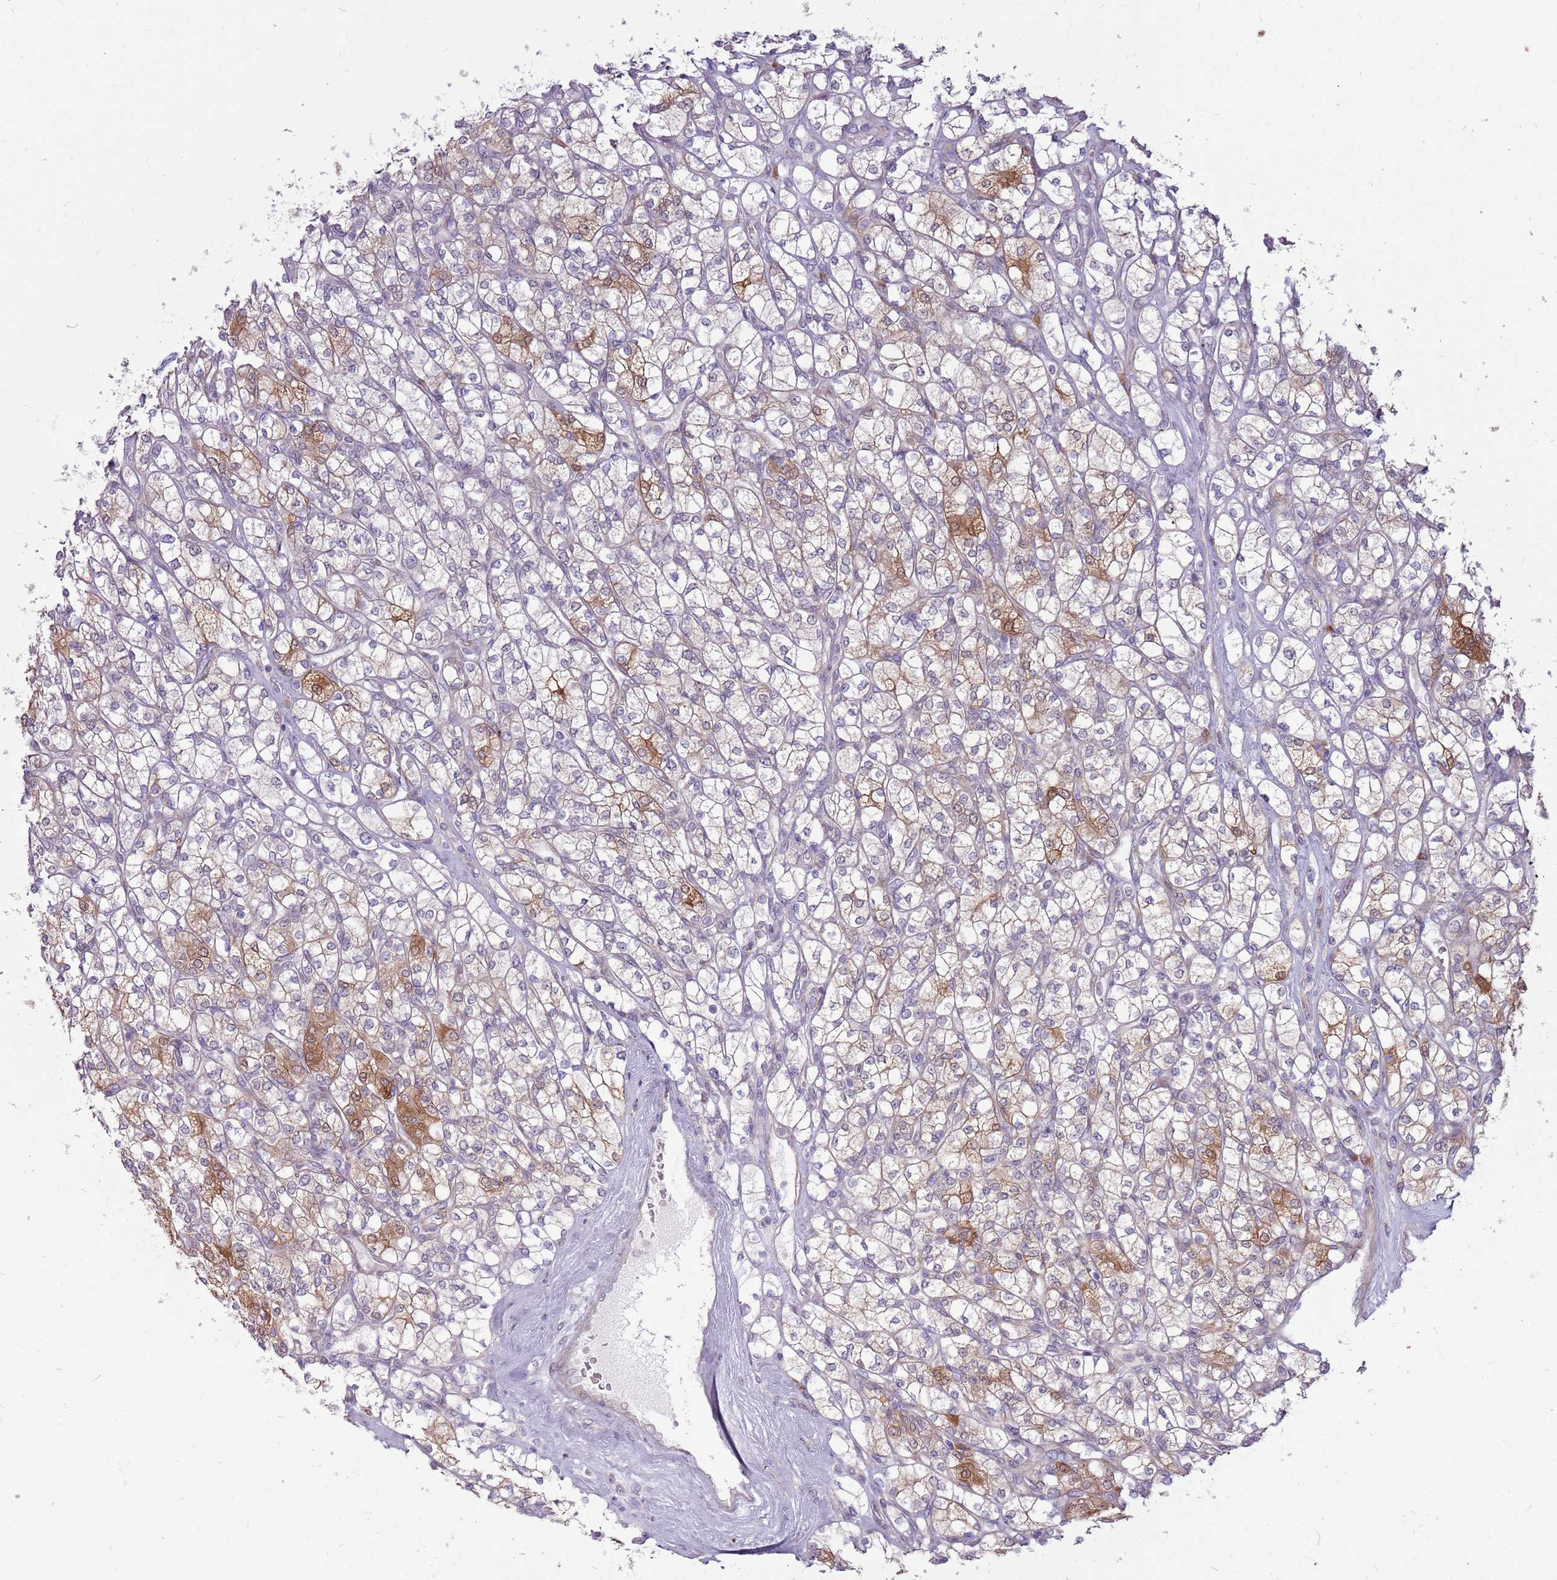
{"staining": {"intensity": "moderate", "quantity": "<25%", "location": "cytoplasmic/membranous"}, "tissue": "renal cancer", "cell_type": "Tumor cells", "image_type": "cancer", "snomed": [{"axis": "morphology", "description": "Adenocarcinoma, NOS"}, {"axis": "topography", "description": "Kidney"}], "caption": "This histopathology image displays renal adenocarcinoma stained with immunohistochemistry to label a protein in brown. The cytoplasmic/membranous of tumor cells show moderate positivity for the protein. Nuclei are counter-stained blue.", "gene": "CCDC150", "patient": {"sex": "male", "age": 77}}